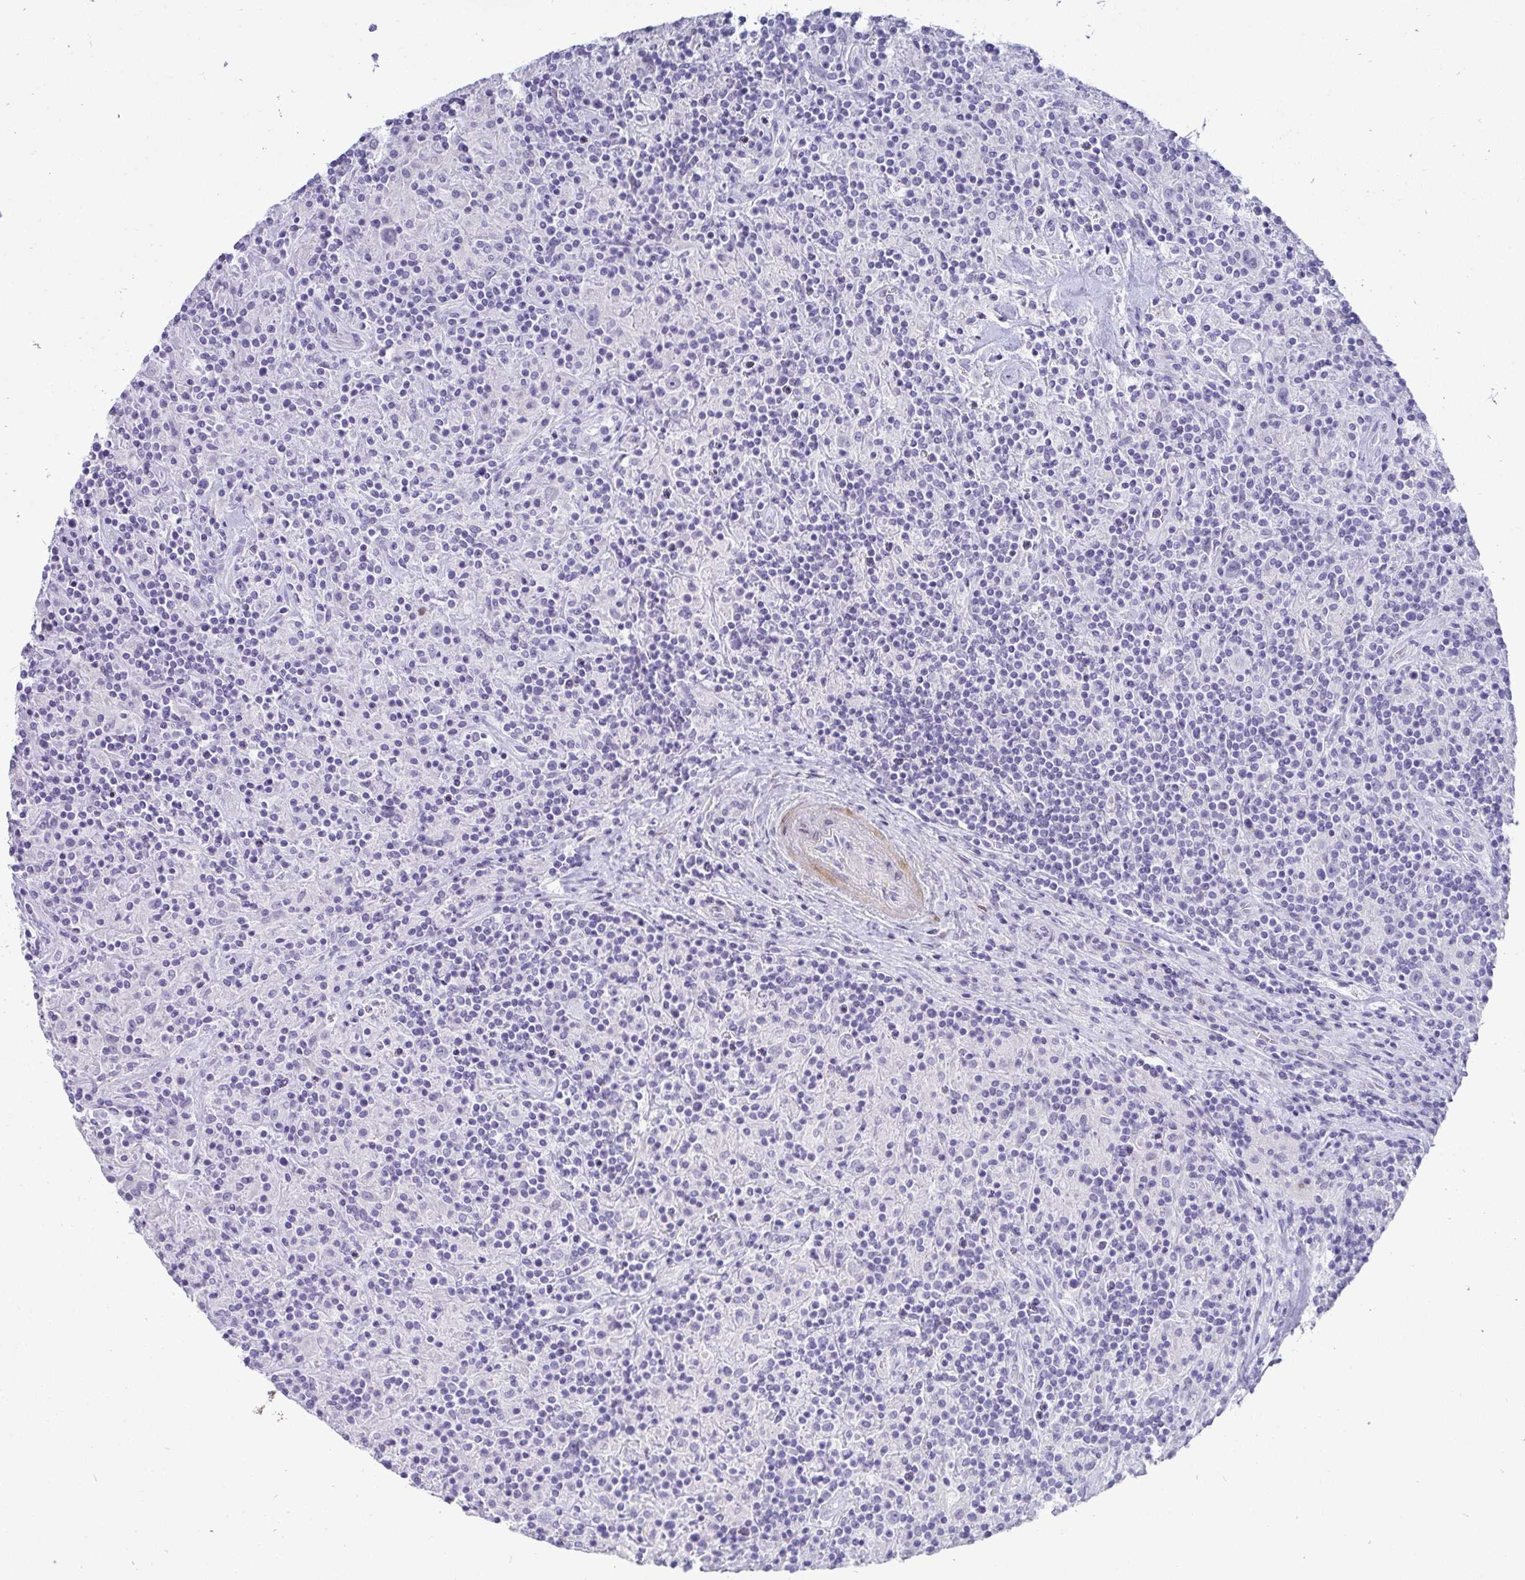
{"staining": {"intensity": "negative", "quantity": "none", "location": "none"}, "tissue": "lymphoma", "cell_type": "Tumor cells", "image_type": "cancer", "snomed": [{"axis": "morphology", "description": "Hodgkin's disease, NOS"}, {"axis": "topography", "description": "Lymph node"}], "caption": "Immunohistochemistry micrograph of neoplastic tissue: lymphoma stained with DAB reveals no significant protein expression in tumor cells.", "gene": "HSPB6", "patient": {"sex": "male", "age": 70}}